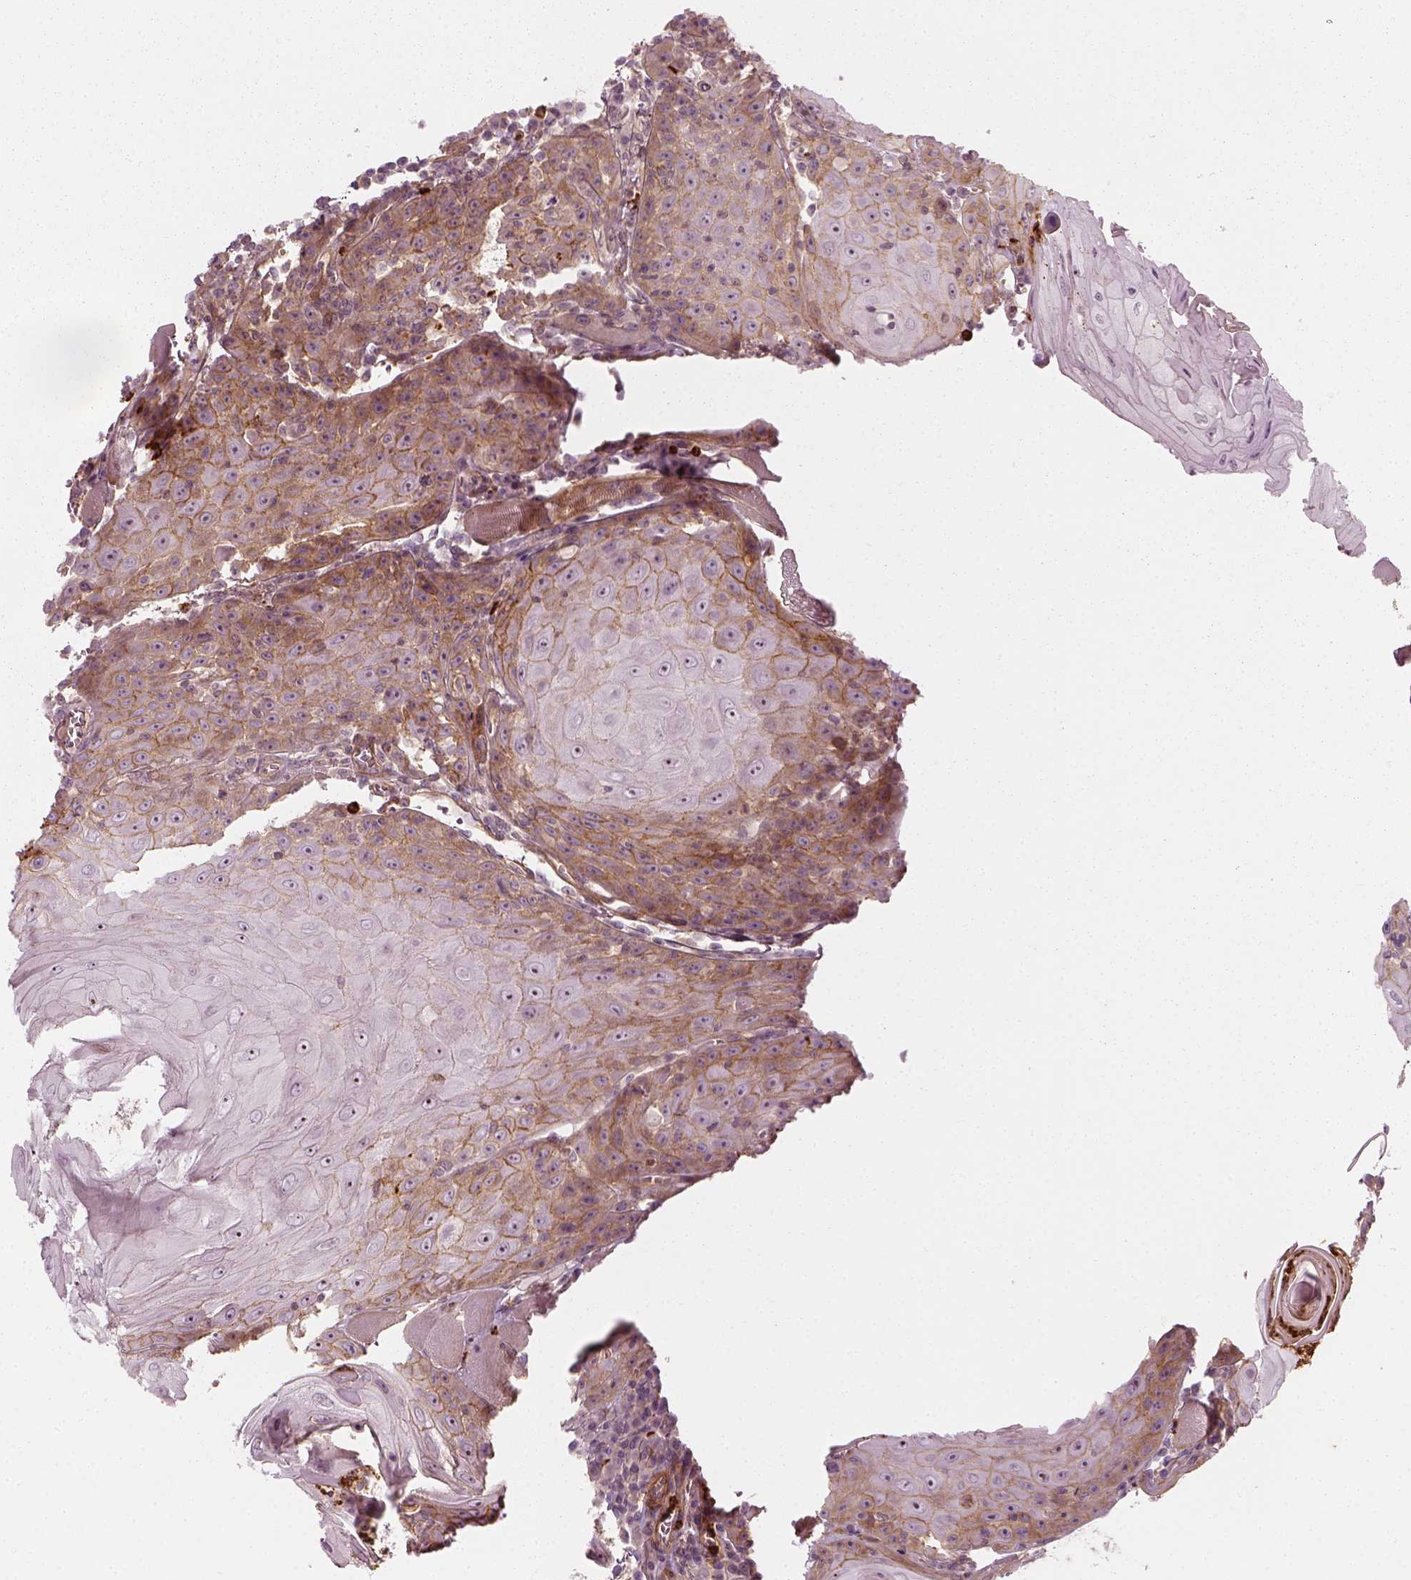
{"staining": {"intensity": "moderate", "quantity": "25%-75%", "location": "cytoplasmic/membranous"}, "tissue": "head and neck cancer", "cell_type": "Tumor cells", "image_type": "cancer", "snomed": [{"axis": "morphology", "description": "Squamous cell carcinoma, NOS"}, {"axis": "topography", "description": "Head-Neck"}], "caption": "Moderate cytoplasmic/membranous protein staining is present in approximately 25%-75% of tumor cells in head and neck squamous cell carcinoma.", "gene": "NPTN", "patient": {"sex": "male", "age": 52}}